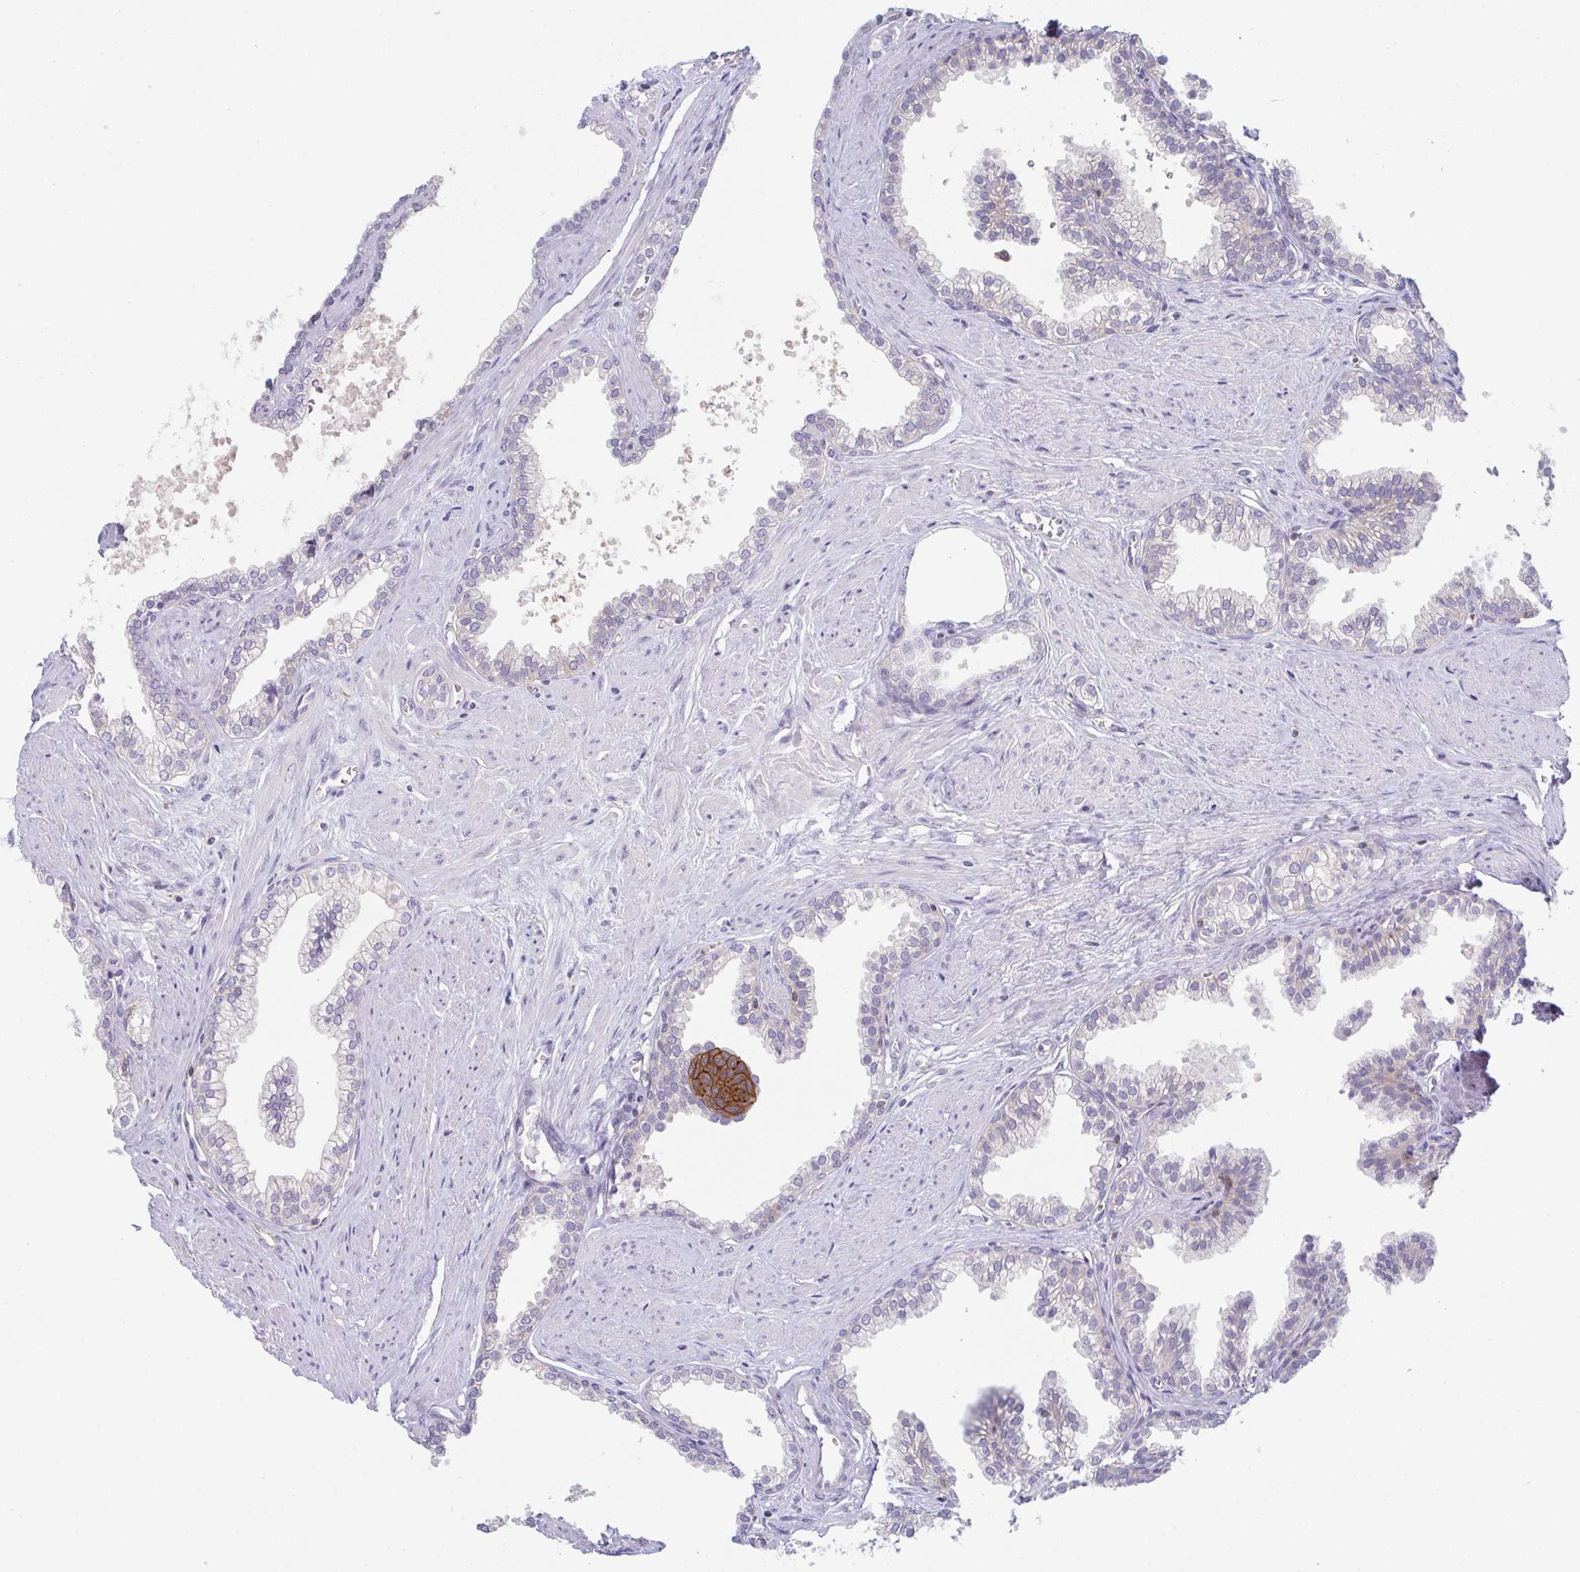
{"staining": {"intensity": "negative", "quantity": "none", "location": "none"}, "tissue": "prostate", "cell_type": "Glandular cells", "image_type": "normal", "snomed": [{"axis": "morphology", "description": "Normal tissue, NOS"}, {"axis": "topography", "description": "Prostate"}, {"axis": "topography", "description": "Peripheral nerve tissue"}], "caption": "High power microscopy image of an IHC micrograph of normal prostate, revealing no significant expression in glandular cells. The staining was performed using DAB to visualize the protein expression in brown, while the nuclei were stained in blue with hematoxylin (Magnification: 20x).", "gene": "DISP2", "patient": {"sex": "male", "age": 55}}